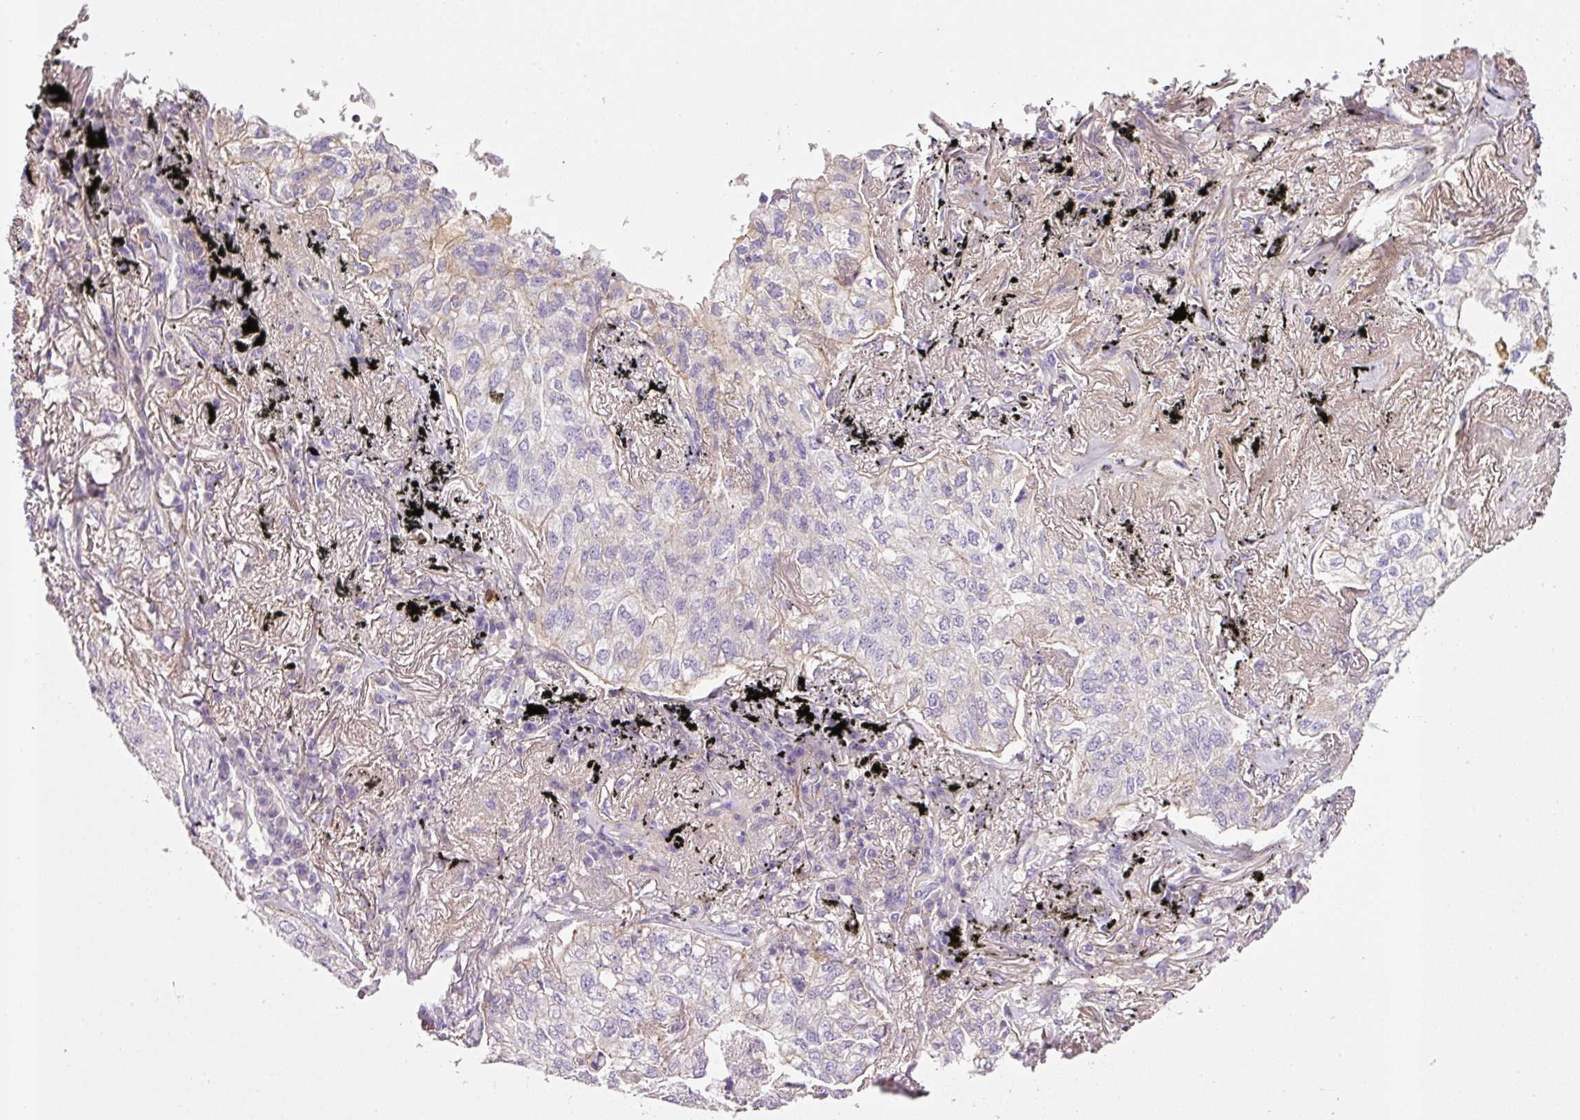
{"staining": {"intensity": "negative", "quantity": "none", "location": "none"}, "tissue": "lung cancer", "cell_type": "Tumor cells", "image_type": "cancer", "snomed": [{"axis": "morphology", "description": "Adenocarcinoma, NOS"}, {"axis": "topography", "description": "Lung"}], "caption": "Adenocarcinoma (lung) was stained to show a protein in brown. There is no significant positivity in tumor cells. Nuclei are stained in blue.", "gene": "SOS2", "patient": {"sex": "male", "age": 65}}